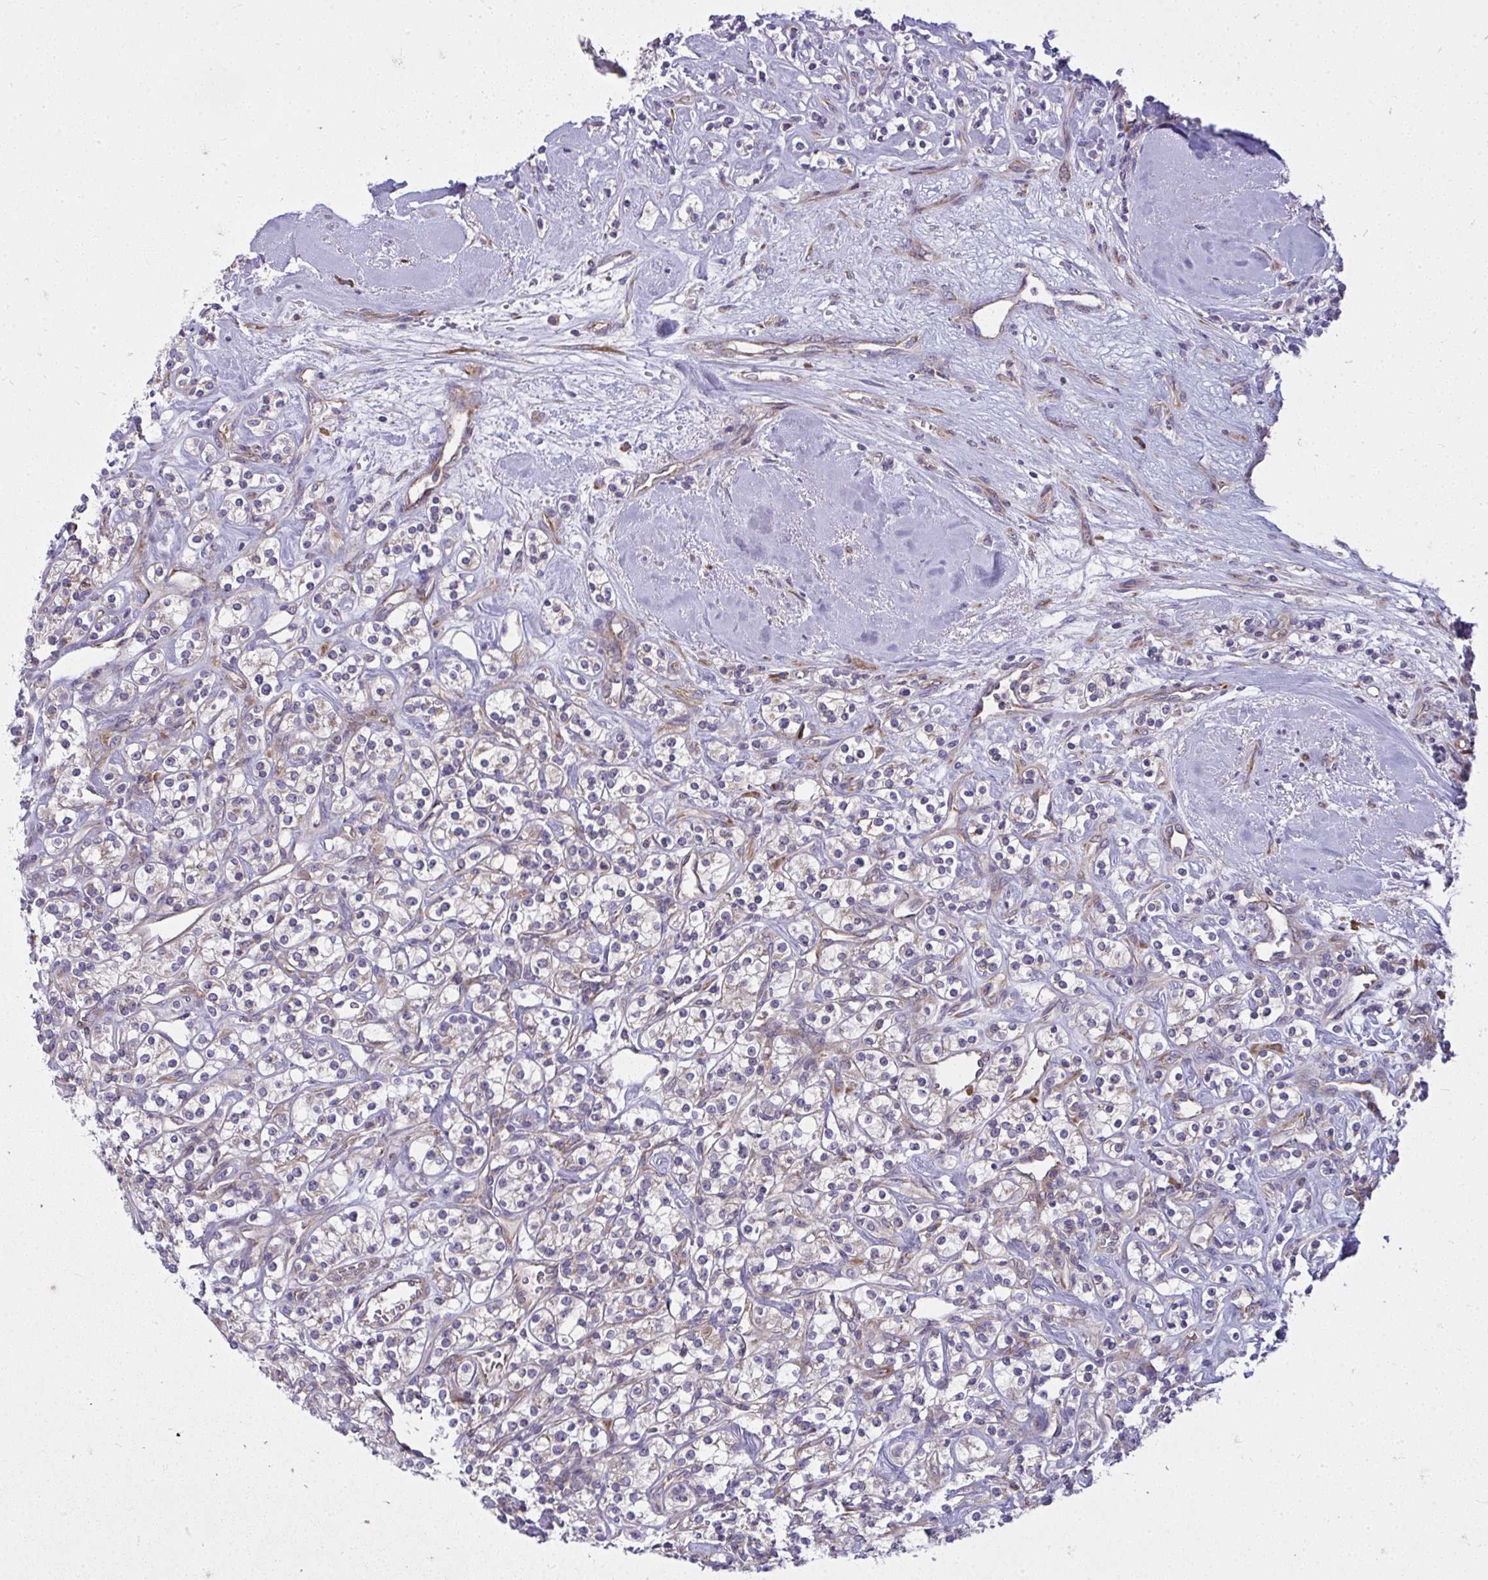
{"staining": {"intensity": "negative", "quantity": "none", "location": "none"}, "tissue": "renal cancer", "cell_type": "Tumor cells", "image_type": "cancer", "snomed": [{"axis": "morphology", "description": "Adenocarcinoma, NOS"}, {"axis": "topography", "description": "Kidney"}], "caption": "Human renal cancer stained for a protein using immunohistochemistry exhibits no positivity in tumor cells.", "gene": "GFPT2", "patient": {"sex": "male", "age": 77}}